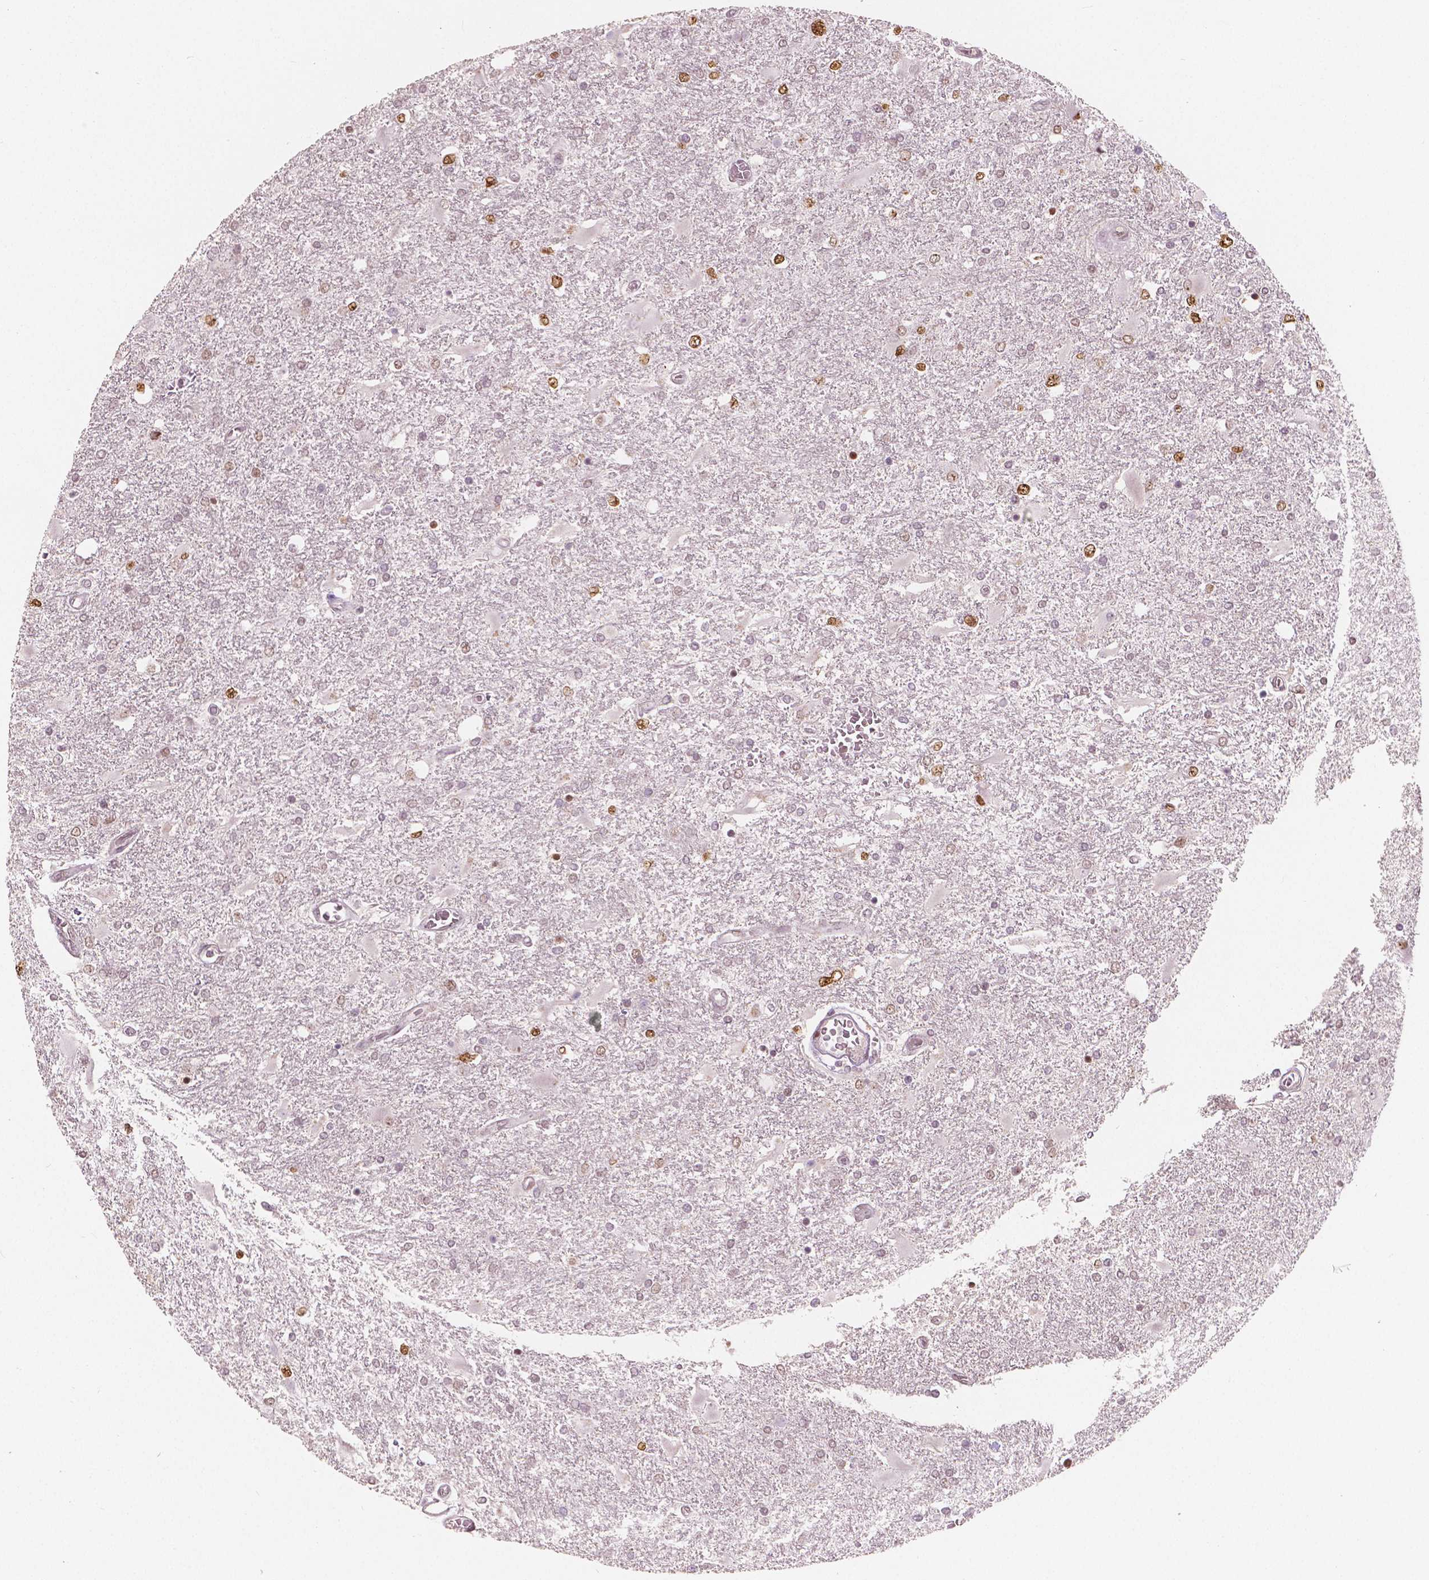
{"staining": {"intensity": "moderate", "quantity": "<25%", "location": "nuclear"}, "tissue": "glioma", "cell_type": "Tumor cells", "image_type": "cancer", "snomed": [{"axis": "morphology", "description": "Glioma, malignant, High grade"}, {"axis": "topography", "description": "Cerebral cortex"}], "caption": "Moderate nuclear protein expression is seen in about <25% of tumor cells in glioma. The staining is performed using DAB brown chromogen to label protein expression. The nuclei are counter-stained blue using hematoxylin.", "gene": "NSD2", "patient": {"sex": "male", "age": 79}}